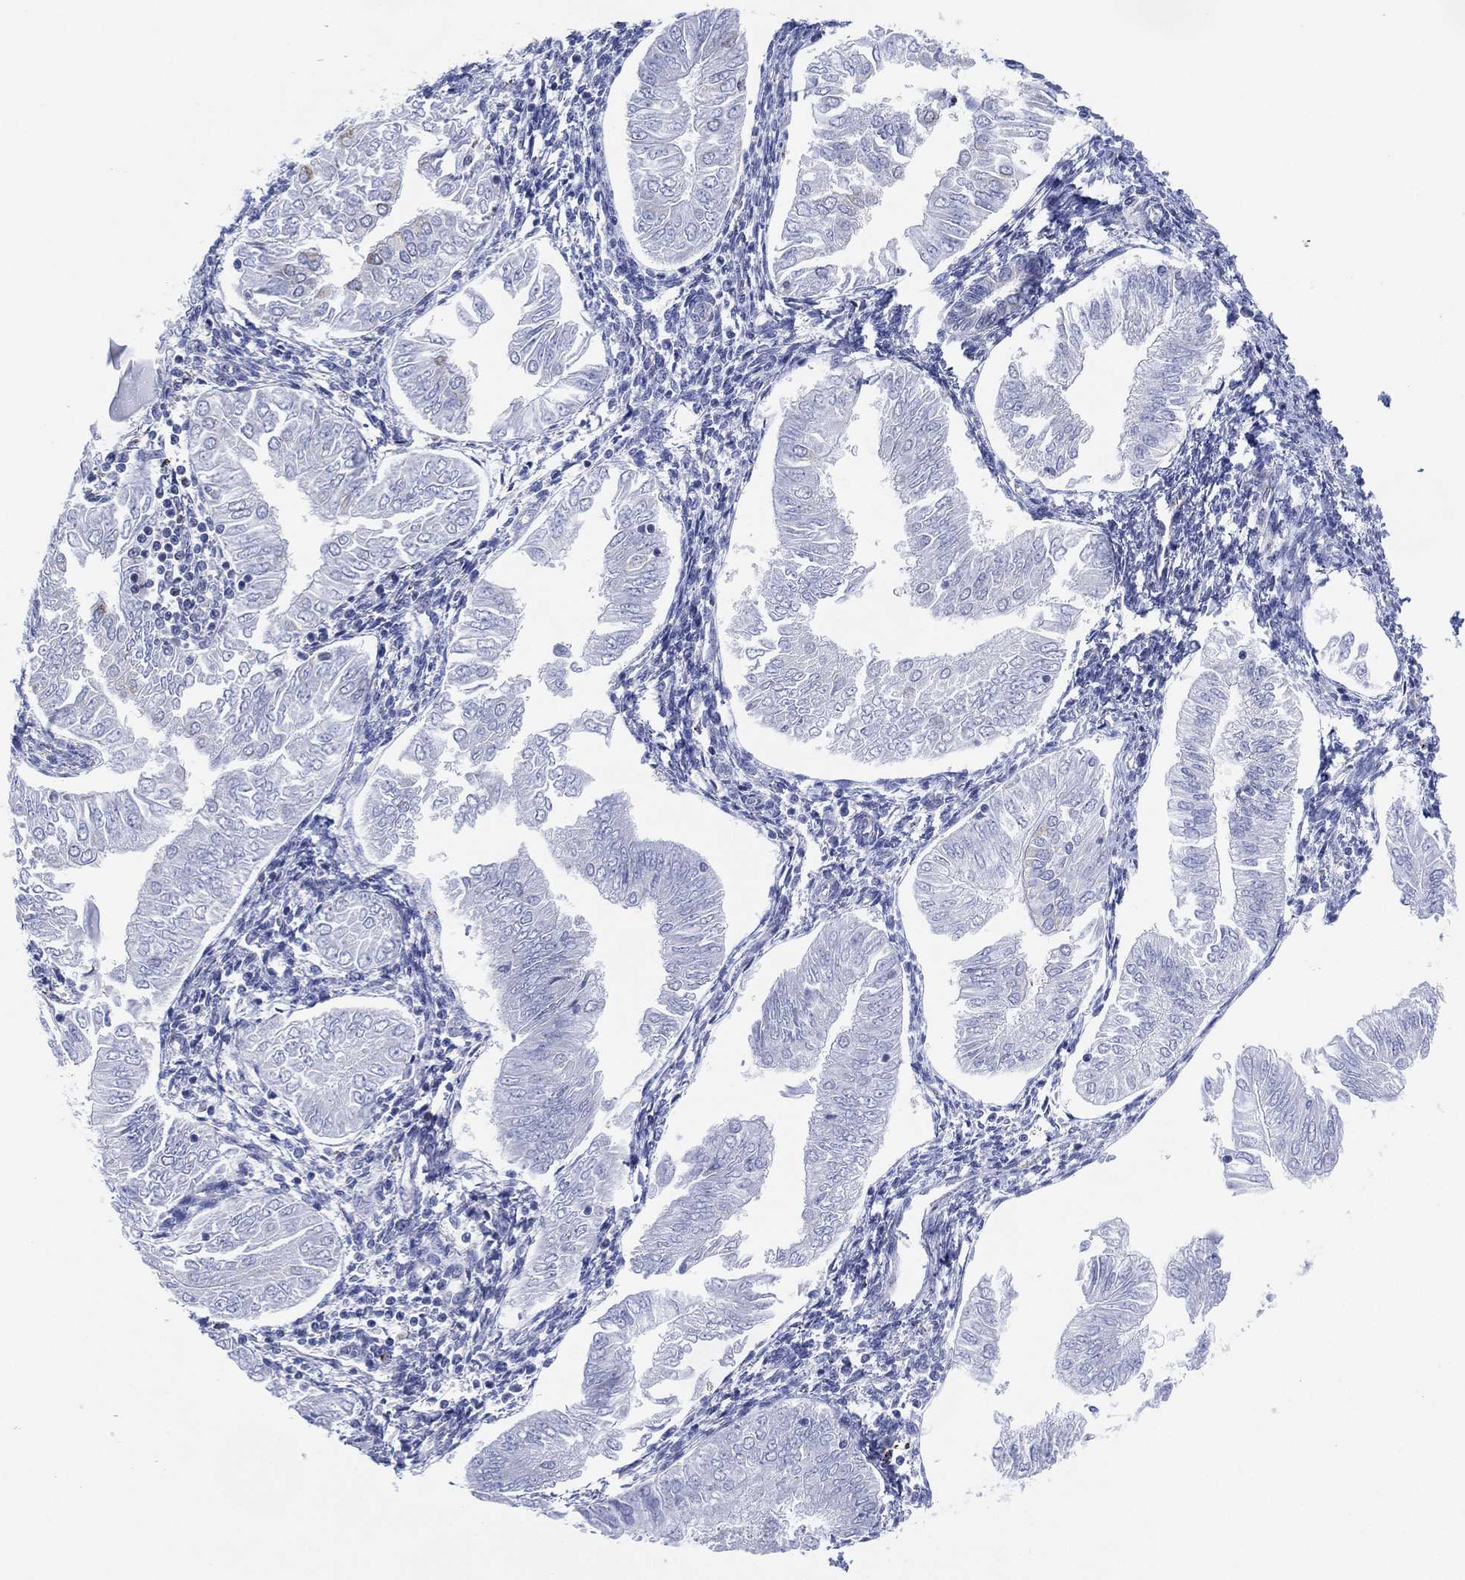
{"staining": {"intensity": "negative", "quantity": "none", "location": "none"}, "tissue": "endometrial cancer", "cell_type": "Tumor cells", "image_type": "cancer", "snomed": [{"axis": "morphology", "description": "Adenocarcinoma, NOS"}, {"axis": "topography", "description": "Endometrium"}], "caption": "Immunohistochemistry photomicrograph of neoplastic tissue: endometrial cancer stained with DAB reveals no significant protein expression in tumor cells.", "gene": "CFTR", "patient": {"sex": "female", "age": 53}}